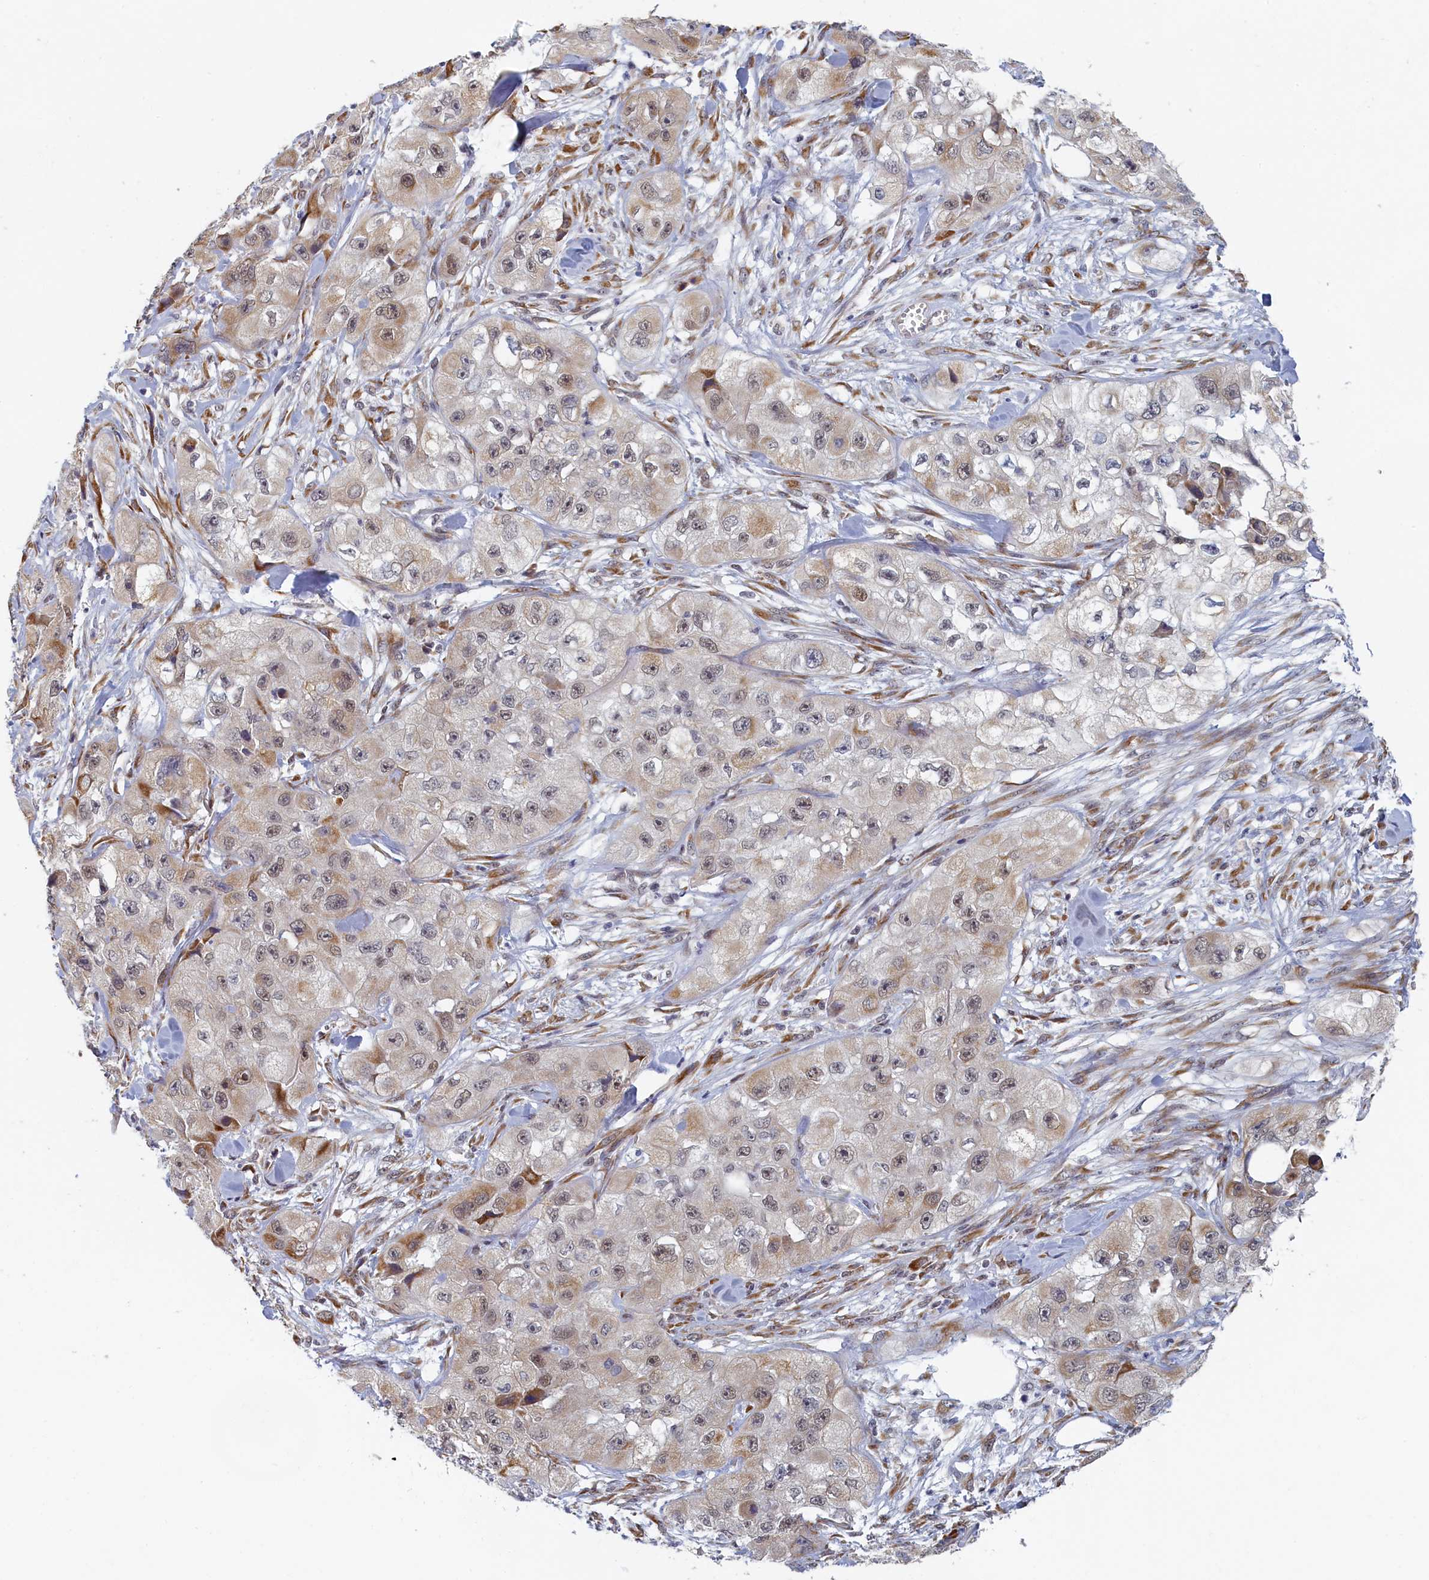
{"staining": {"intensity": "moderate", "quantity": "25%-75%", "location": "cytoplasmic/membranous"}, "tissue": "skin cancer", "cell_type": "Tumor cells", "image_type": "cancer", "snomed": [{"axis": "morphology", "description": "Squamous cell carcinoma, NOS"}, {"axis": "topography", "description": "Skin"}, {"axis": "topography", "description": "Subcutis"}], "caption": "Skin cancer (squamous cell carcinoma) stained for a protein (brown) exhibits moderate cytoplasmic/membranous positive staining in approximately 25%-75% of tumor cells.", "gene": "DNAJC17", "patient": {"sex": "male", "age": 73}}